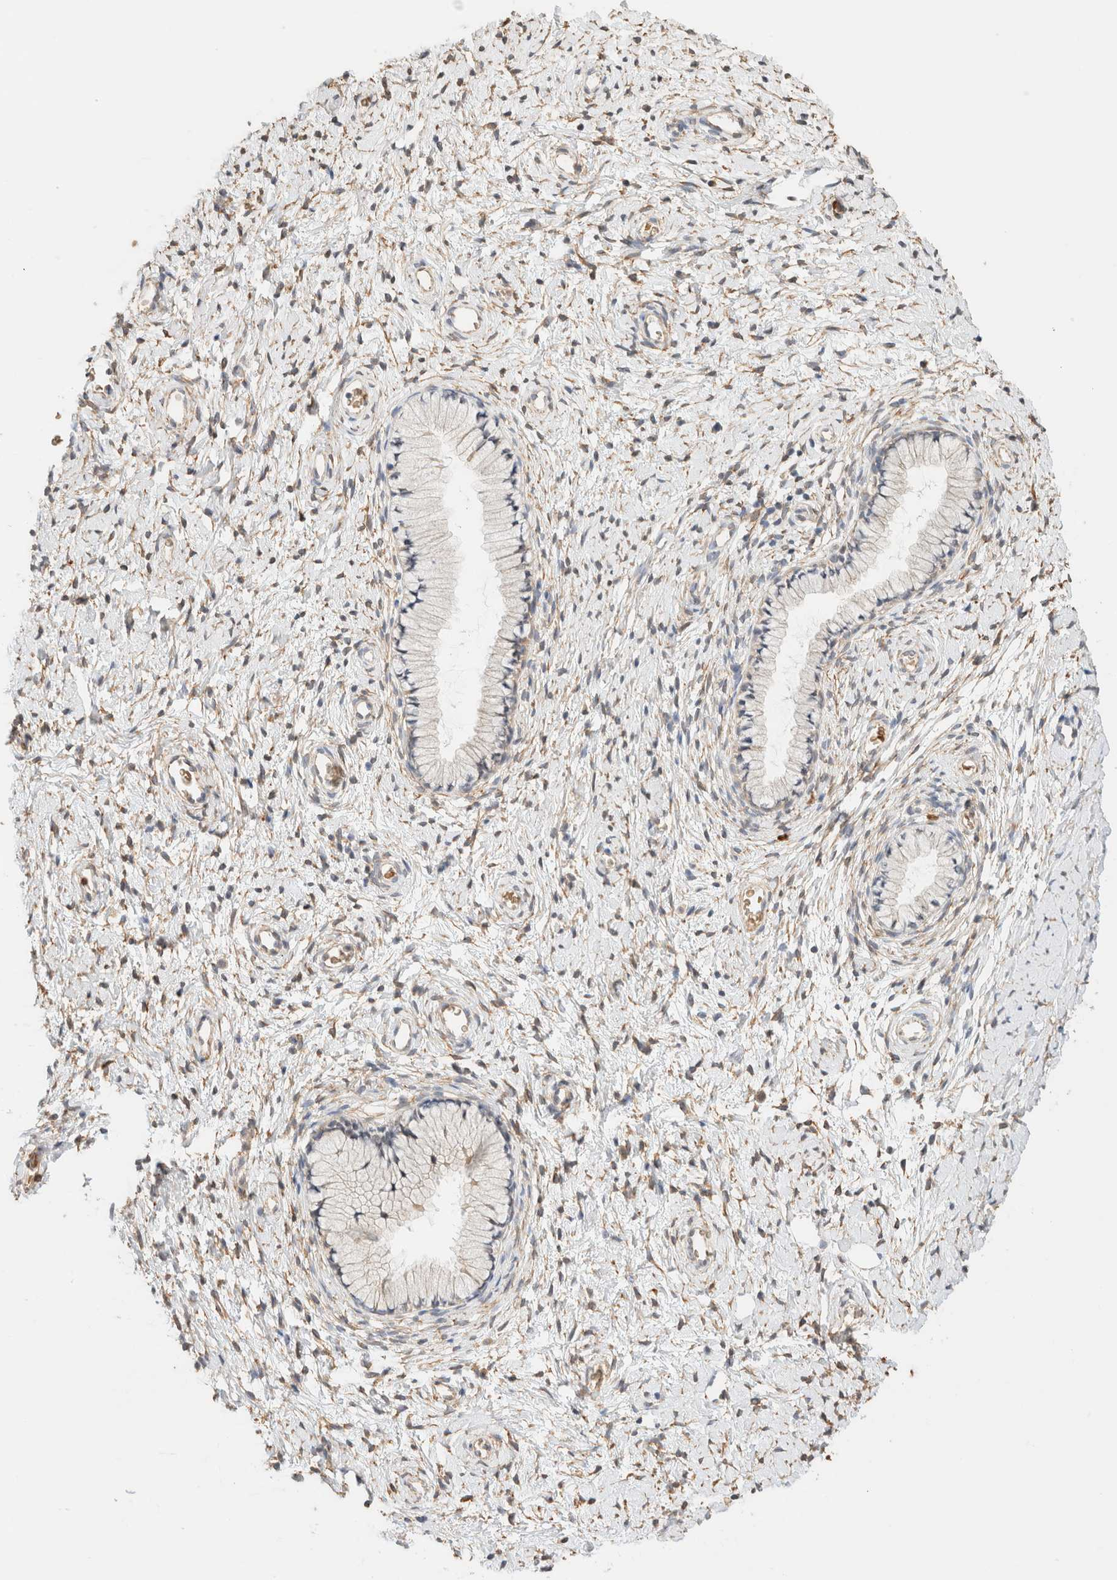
{"staining": {"intensity": "weak", "quantity": "<25%", "location": "cytoplasmic/membranous"}, "tissue": "cervix", "cell_type": "Glandular cells", "image_type": "normal", "snomed": [{"axis": "morphology", "description": "Normal tissue, NOS"}, {"axis": "topography", "description": "Cervix"}], "caption": "Immunohistochemistry (IHC) of unremarkable human cervix exhibits no positivity in glandular cells. (DAB immunohistochemistry (IHC) with hematoxylin counter stain).", "gene": "SYVN1", "patient": {"sex": "female", "age": 72}}